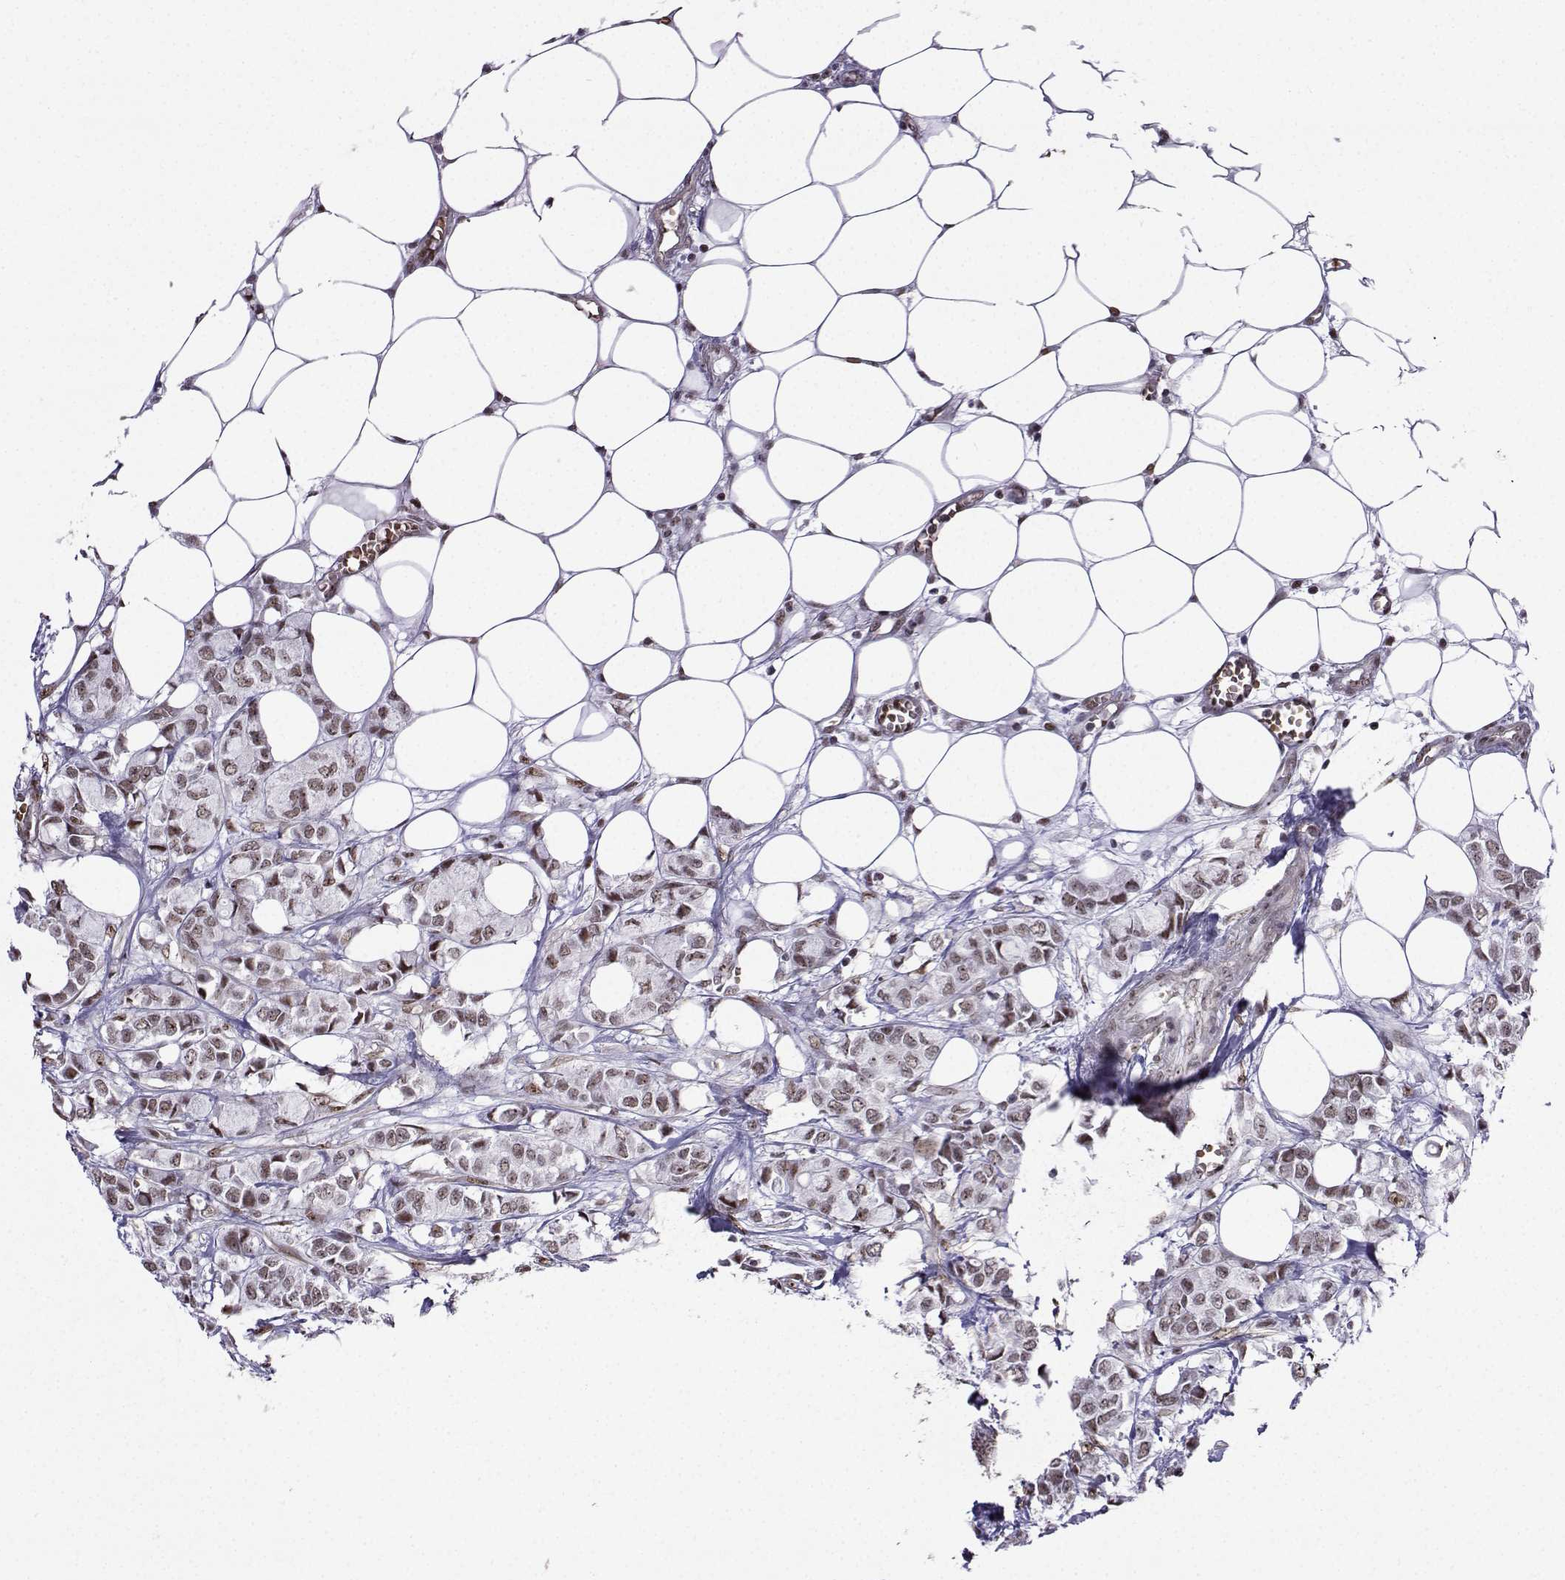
{"staining": {"intensity": "weak", "quantity": ">75%", "location": "nuclear"}, "tissue": "breast cancer", "cell_type": "Tumor cells", "image_type": "cancer", "snomed": [{"axis": "morphology", "description": "Duct carcinoma"}, {"axis": "topography", "description": "Breast"}], "caption": "Immunohistochemical staining of breast cancer reveals low levels of weak nuclear protein expression in about >75% of tumor cells. (Stains: DAB (3,3'-diaminobenzidine) in brown, nuclei in blue, Microscopy: brightfield microscopy at high magnification).", "gene": "CCNK", "patient": {"sex": "female", "age": 85}}